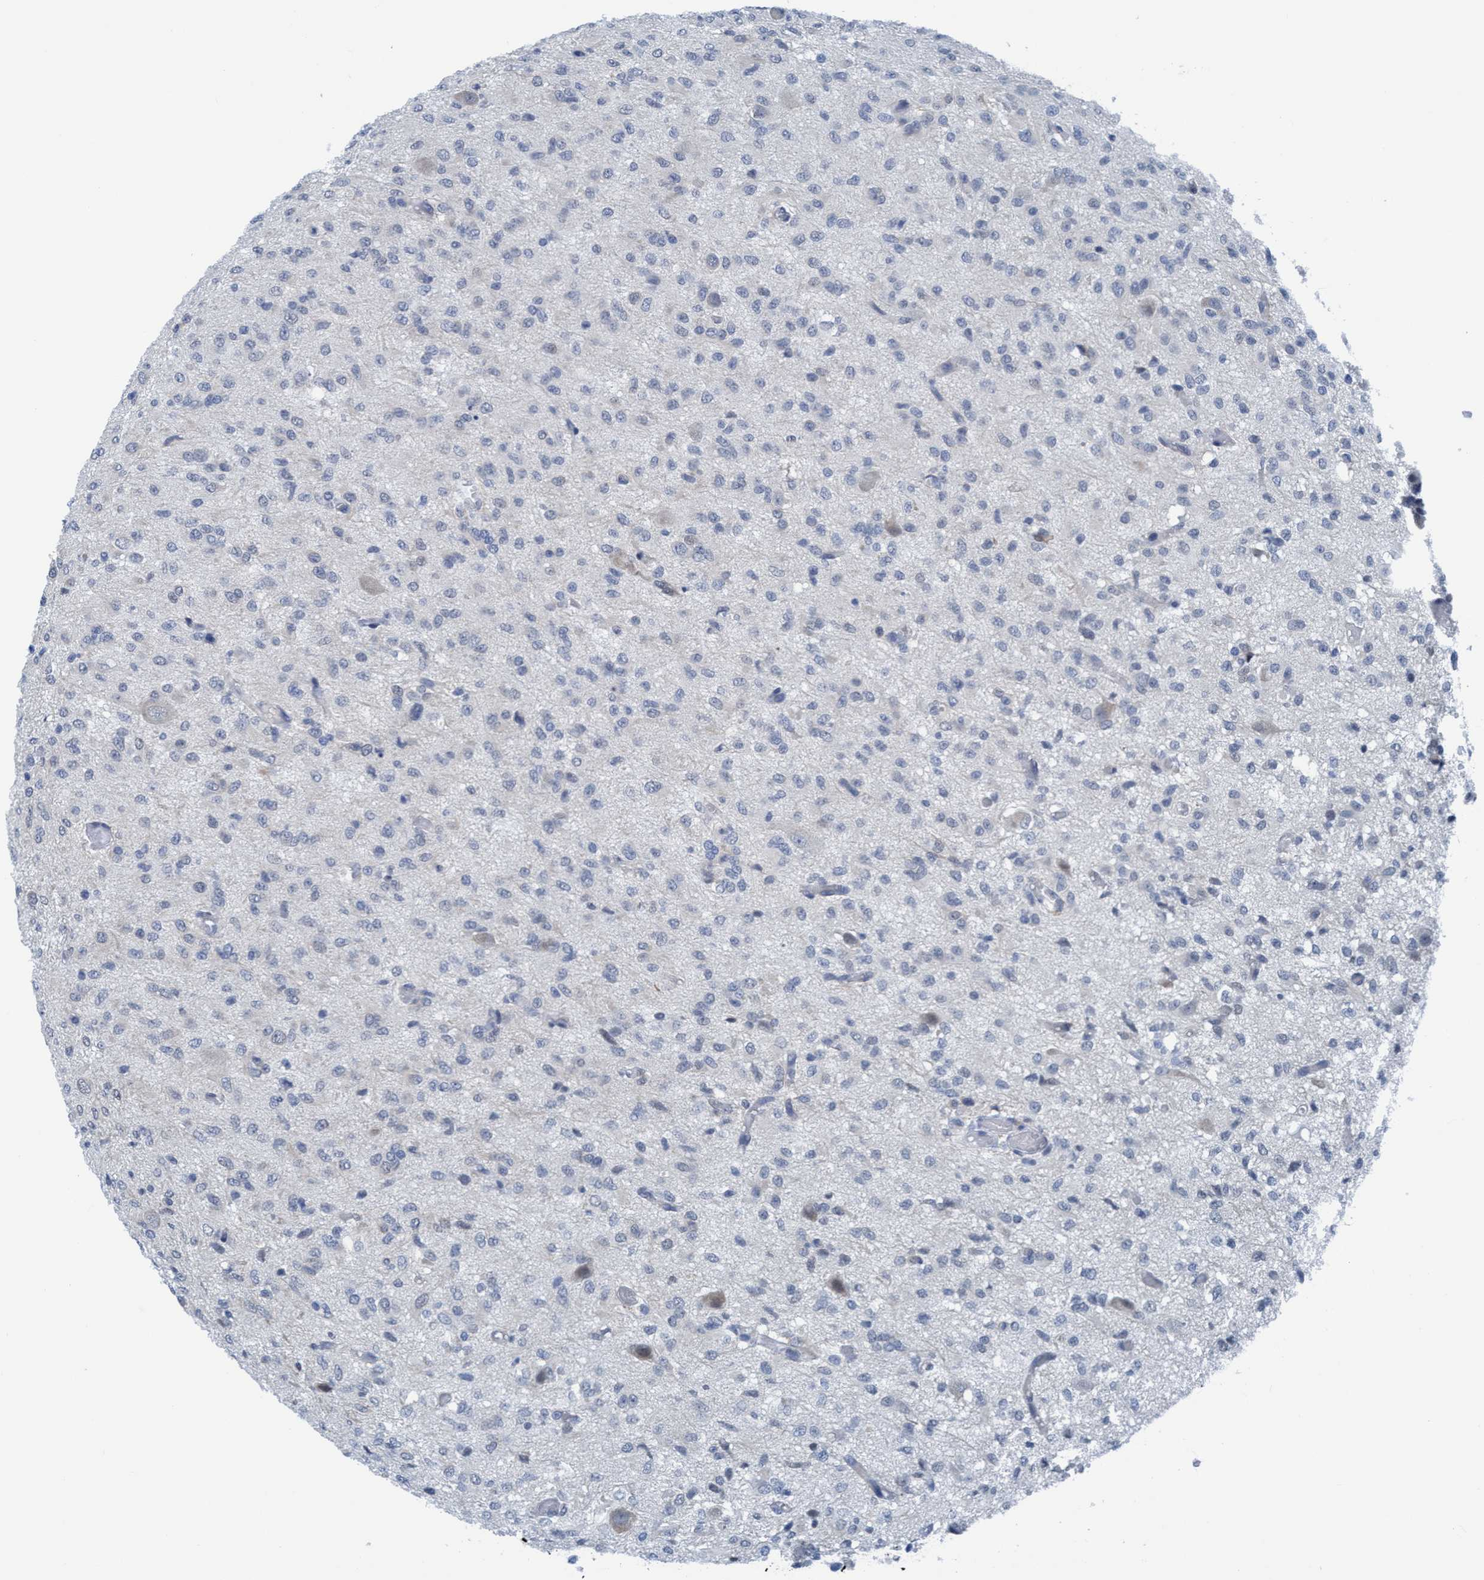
{"staining": {"intensity": "negative", "quantity": "none", "location": "none"}, "tissue": "glioma", "cell_type": "Tumor cells", "image_type": "cancer", "snomed": [{"axis": "morphology", "description": "Glioma, malignant, High grade"}, {"axis": "topography", "description": "Brain"}], "caption": "Glioma was stained to show a protein in brown. There is no significant positivity in tumor cells. (DAB IHC visualized using brightfield microscopy, high magnification).", "gene": "DNAI1", "patient": {"sex": "female", "age": 59}}